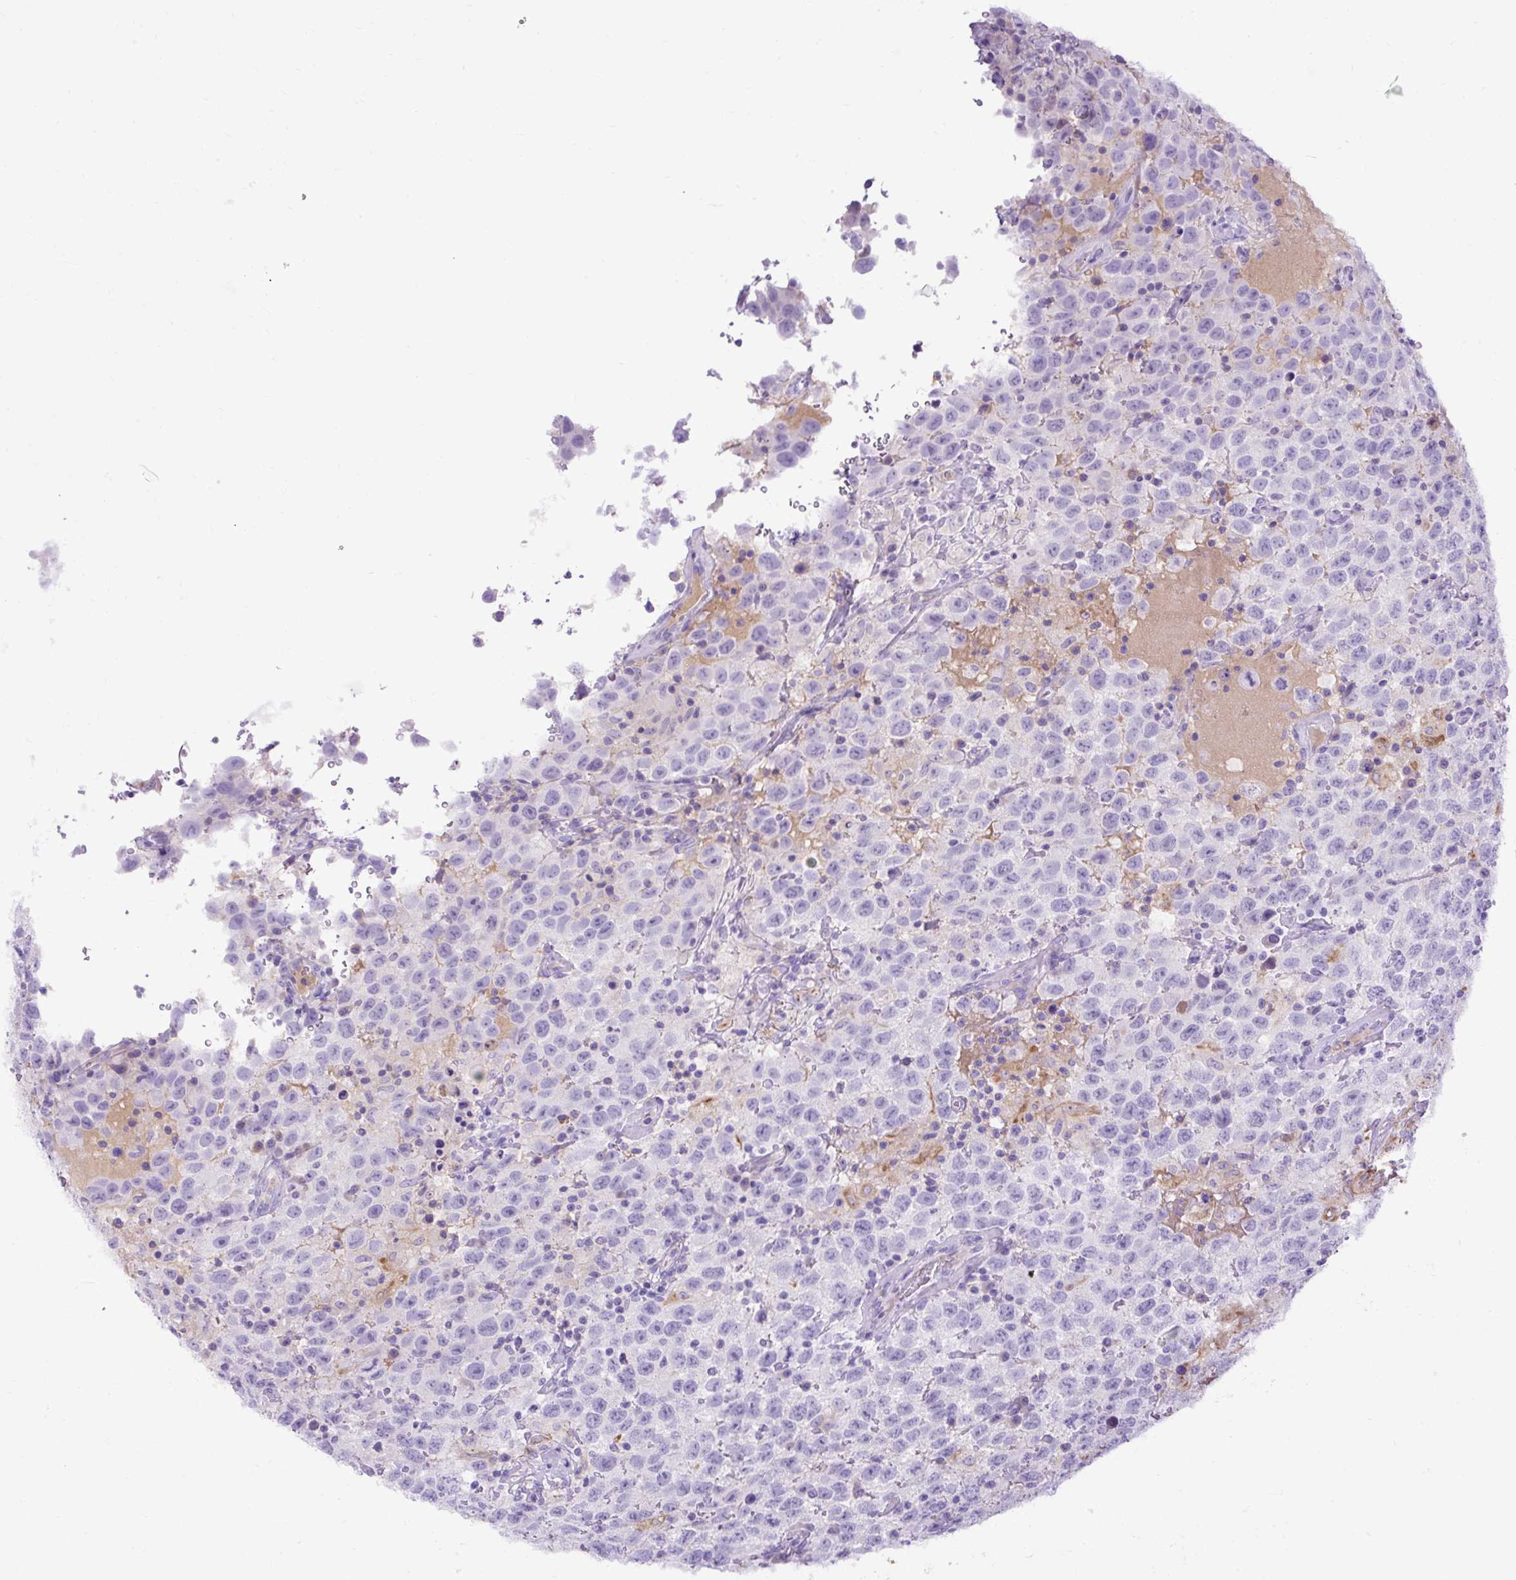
{"staining": {"intensity": "negative", "quantity": "none", "location": "none"}, "tissue": "testis cancer", "cell_type": "Tumor cells", "image_type": "cancer", "snomed": [{"axis": "morphology", "description": "Seminoma, NOS"}, {"axis": "topography", "description": "Testis"}], "caption": "Immunohistochemistry of human testis cancer exhibits no expression in tumor cells. (Brightfield microscopy of DAB IHC at high magnification).", "gene": "SPTBN5", "patient": {"sex": "male", "age": 41}}